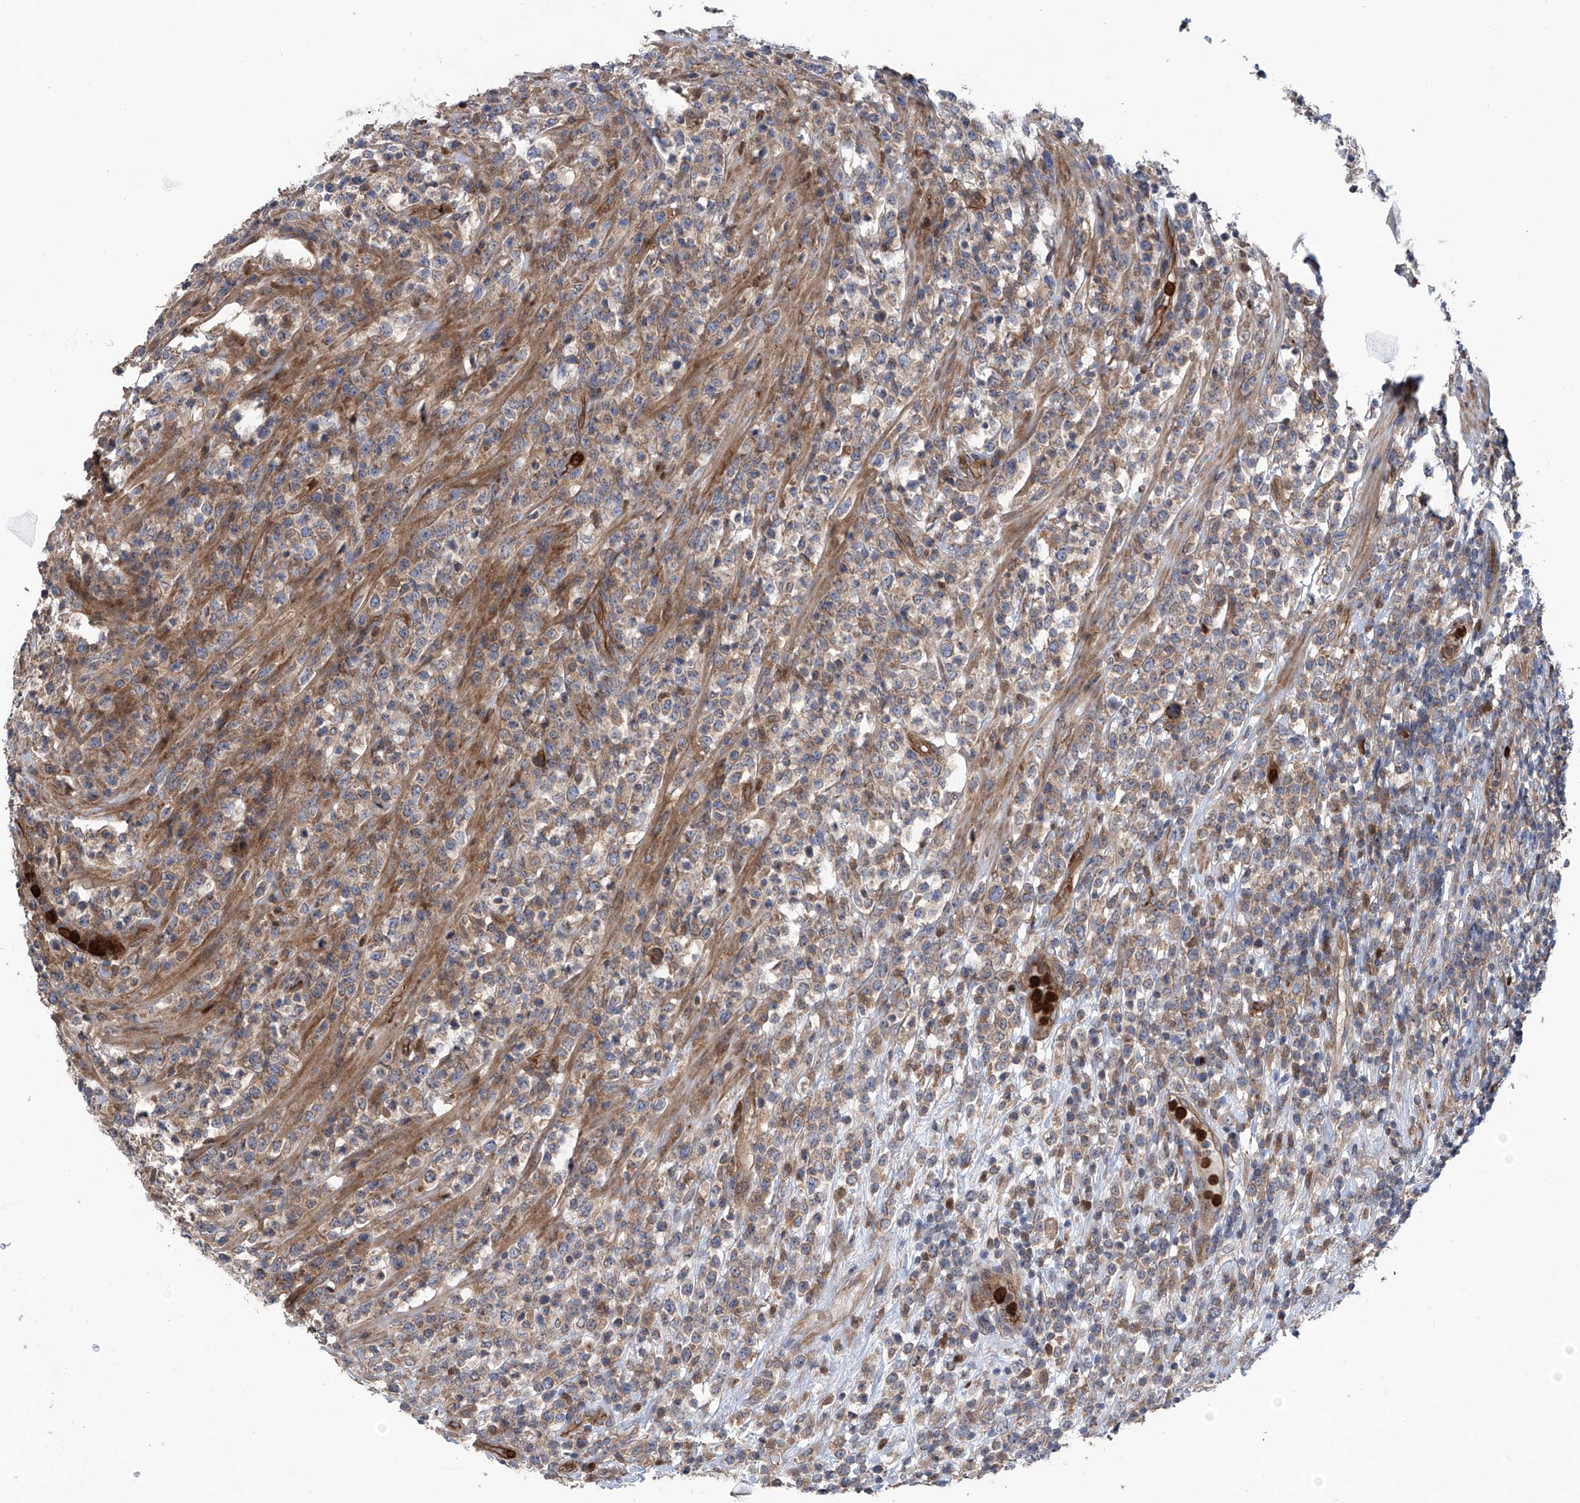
{"staining": {"intensity": "weak", "quantity": "25%-75%", "location": "cytoplasmic/membranous"}, "tissue": "lymphoma", "cell_type": "Tumor cells", "image_type": "cancer", "snomed": [{"axis": "morphology", "description": "Malignant lymphoma, non-Hodgkin's type, High grade"}, {"axis": "topography", "description": "Colon"}], "caption": "About 25%-75% of tumor cells in high-grade malignant lymphoma, non-Hodgkin's type display weak cytoplasmic/membranous protein expression as visualized by brown immunohistochemical staining.", "gene": "EIF2D", "patient": {"sex": "female", "age": 53}}